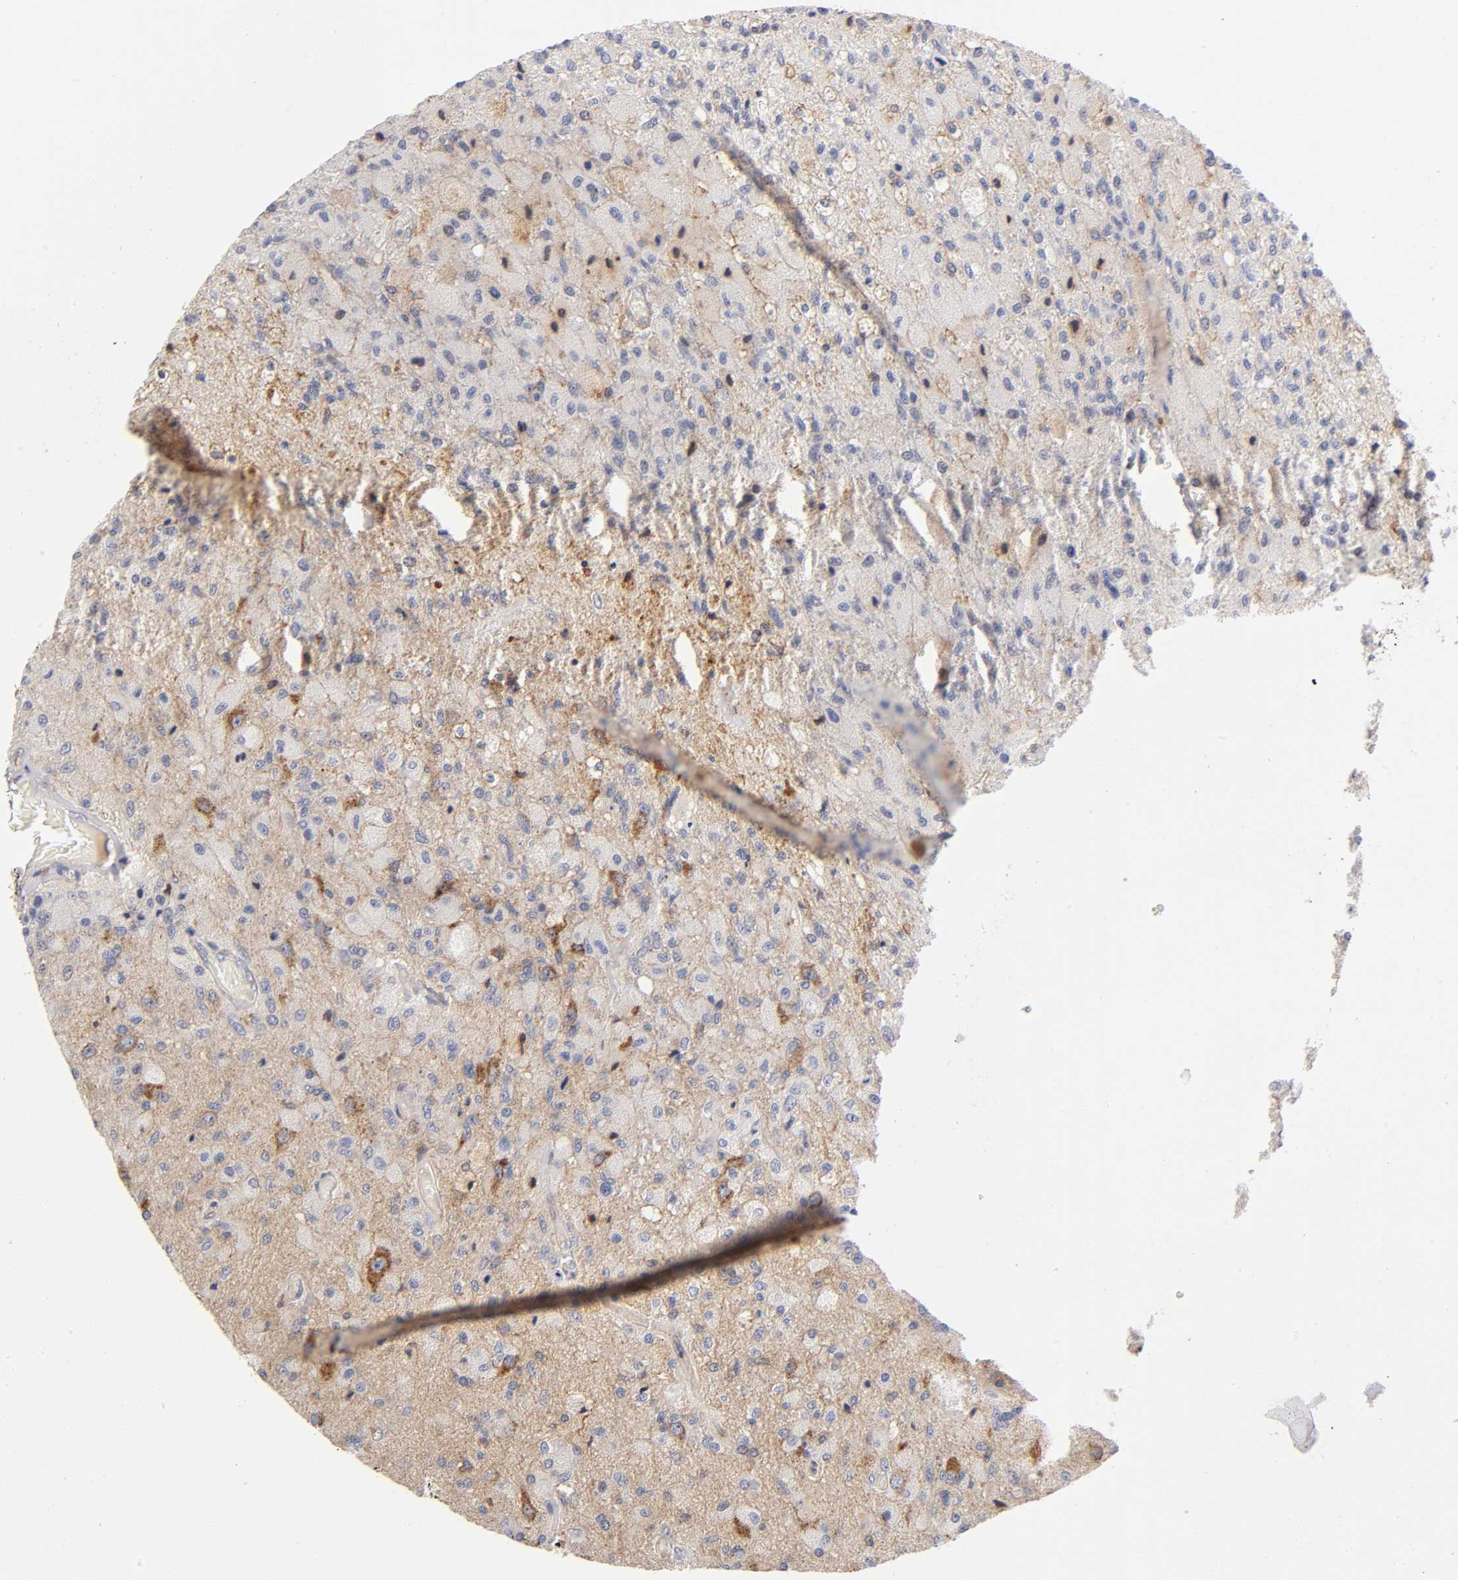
{"staining": {"intensity": "moderate", "quantity": "25%-75%", "location": "cytoplasmic/membranous"}, "tissue": "glioma", "cell_type": "Tumor cells", "image_type": "cancer", "snomed": [{"axis": "morphology", "description": "Normal tissue, NOS"}, {"axis": "morphology", "description": "Glioma, malignant, High grade"}, {"axis": "topography", "description": "Cerebral cortex"}], "caption": "Glioma tissue shows moderate cytoplasmic/membranous expression in approximately 25%-75% of tumor cells", "gene": "ANXA7", "patient": {"sex": "male", "age": 77}}